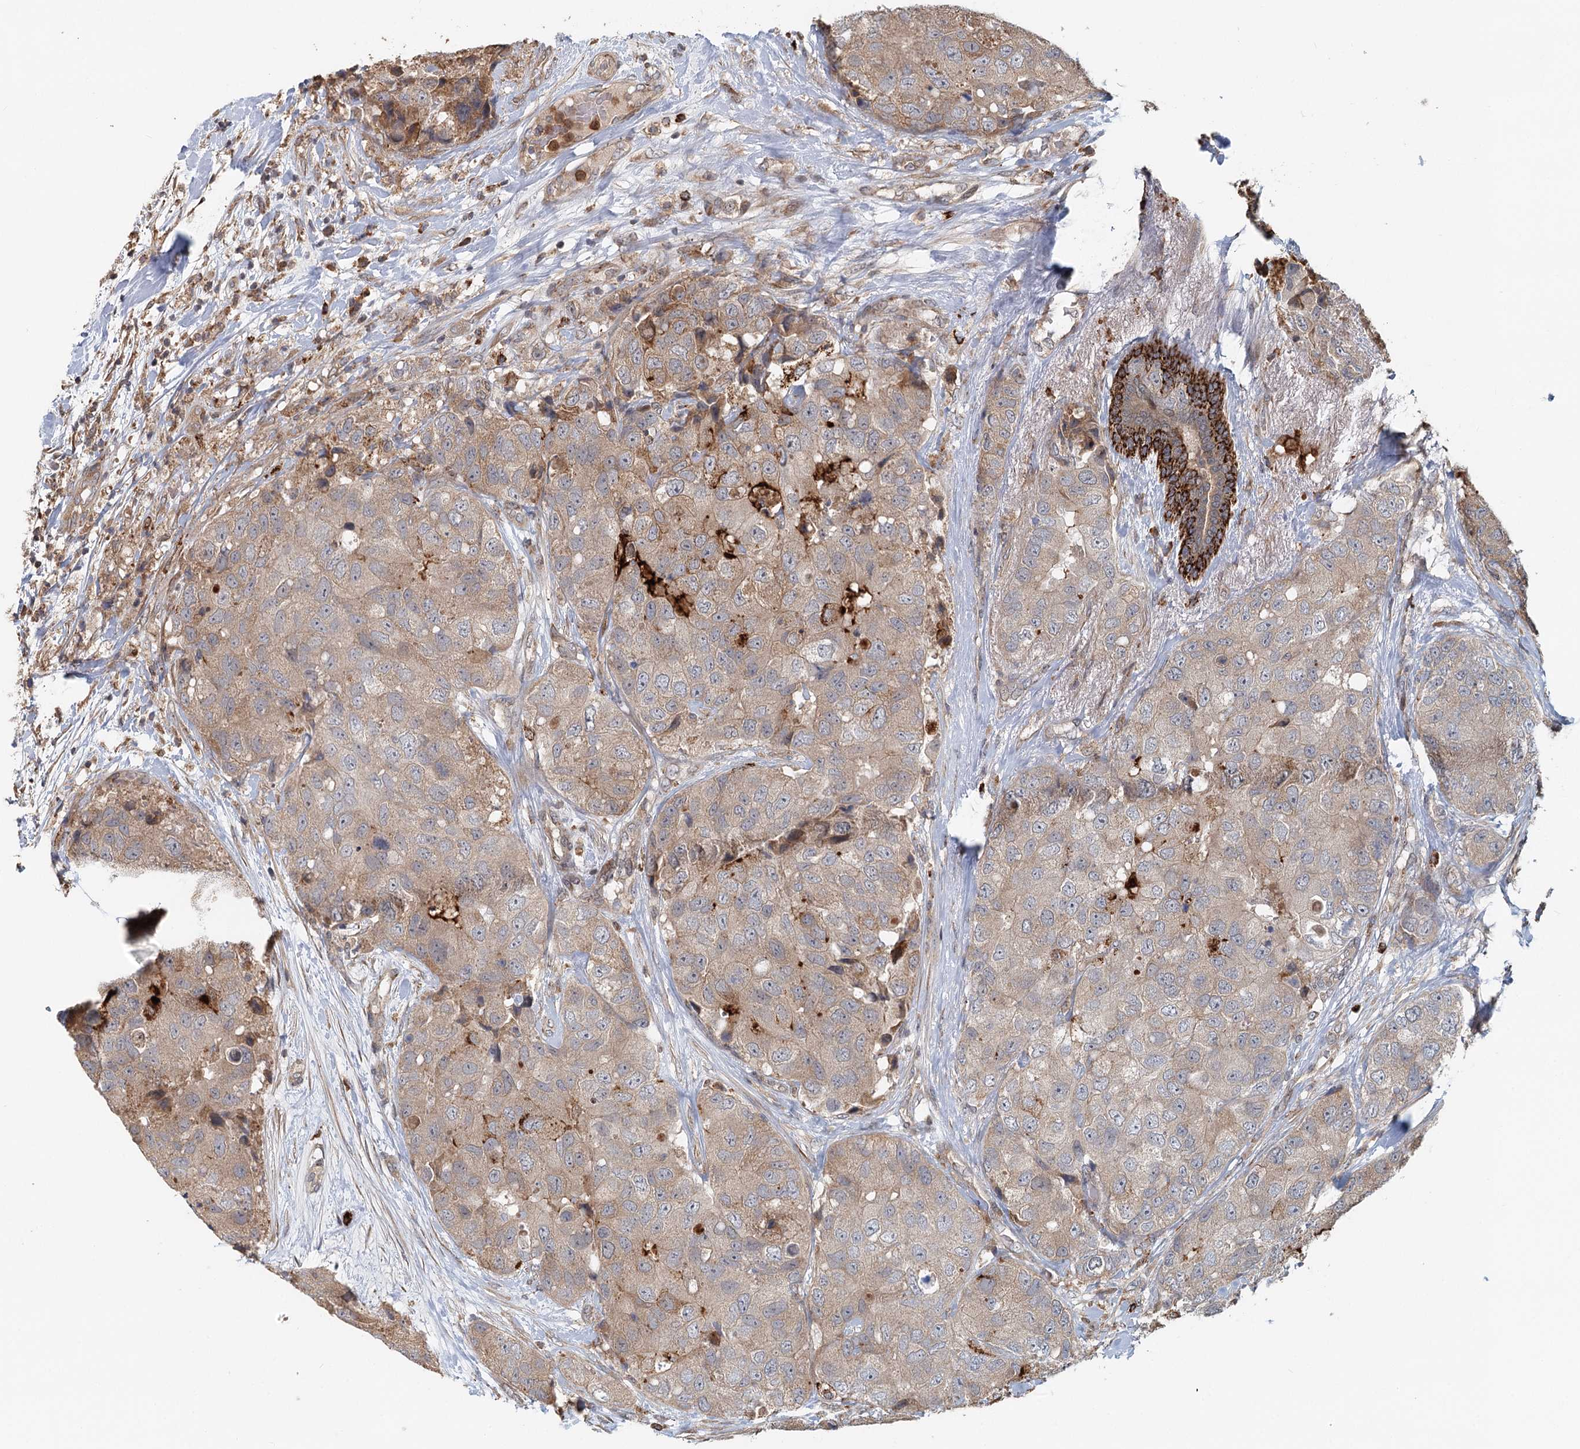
{"staining": {"intensity": "weak", "quantity": "25%-75%", "location": "cytoplasmic/membranous"}, "tissue": "breast cancer", "cell_type": "Tumor cells", "image_type": "cancer", "snomed": [{"axis": "morphology", "description": "Duct carcinoma"}, {"axis": "topography", "description": "Breast"}], "caption": "This photomicrograph exhibits immunohistochemistry (IHC) staining of human breast infiltrating ductal carcinoma, with low weak cytoplasmic/membranous positivity in about 25%-75% of tumor cells.", "gene": "RNF111", "patient": {"sex": "female", "age": 62}}